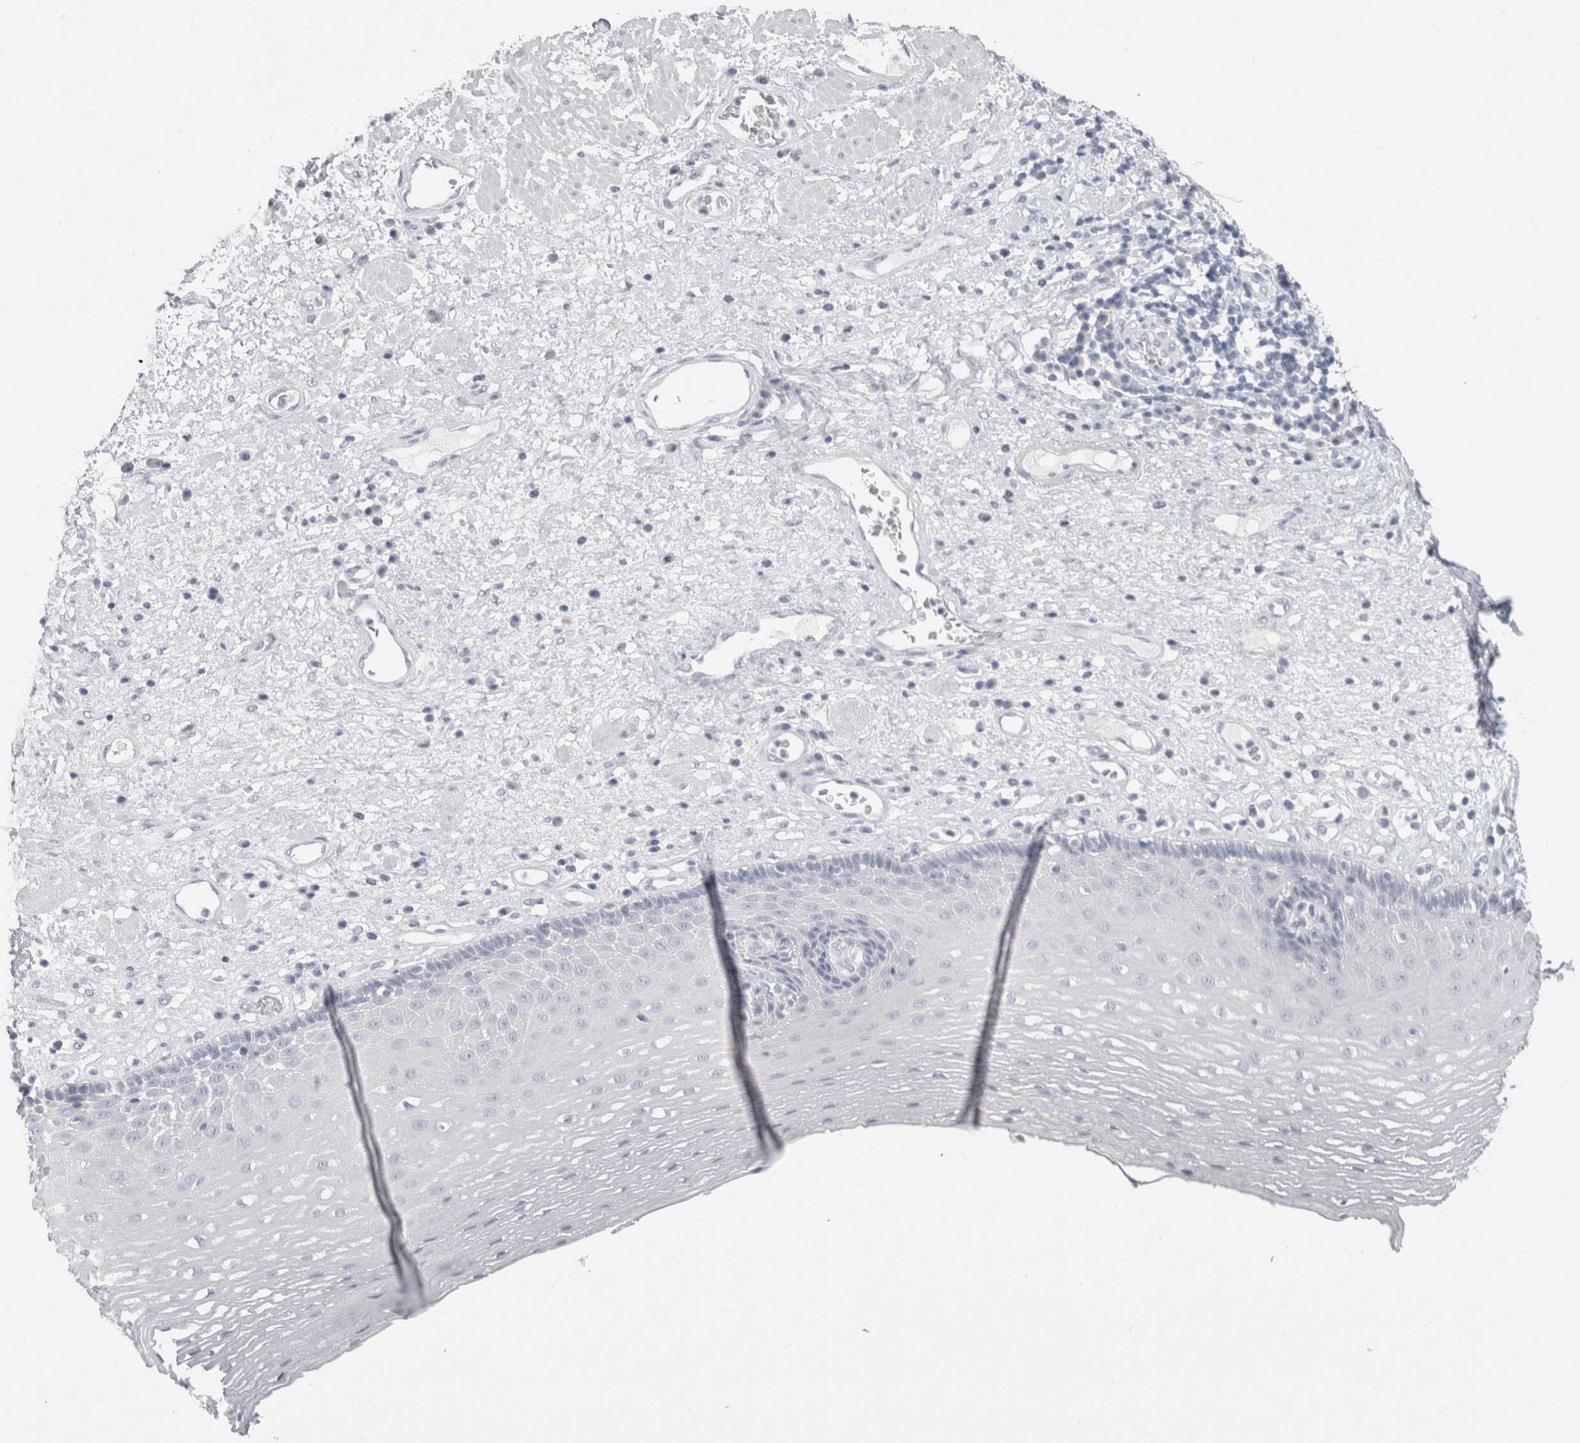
{"staining": {"intensity": "negative", "quantity": "none", "location": "none"}, "tissue": "esophagus", "cell_type": "Squamous epithelial cells", "image_type": "normal", "snomed": [{"axis": "morphology", "description": "Normal tissue, NOS"}, {"axis": "morphology", "description": "Adenocarcinoma, NOS"}, {"axis": "topography", "description": "Esophagus"}], "caption": "This is a image of IHC staining of benign esophagus, which shows no positivity in squamous epithelial cells.", "gene": "SLC6A1", "patient": {"sex": "male", "age": 62}}